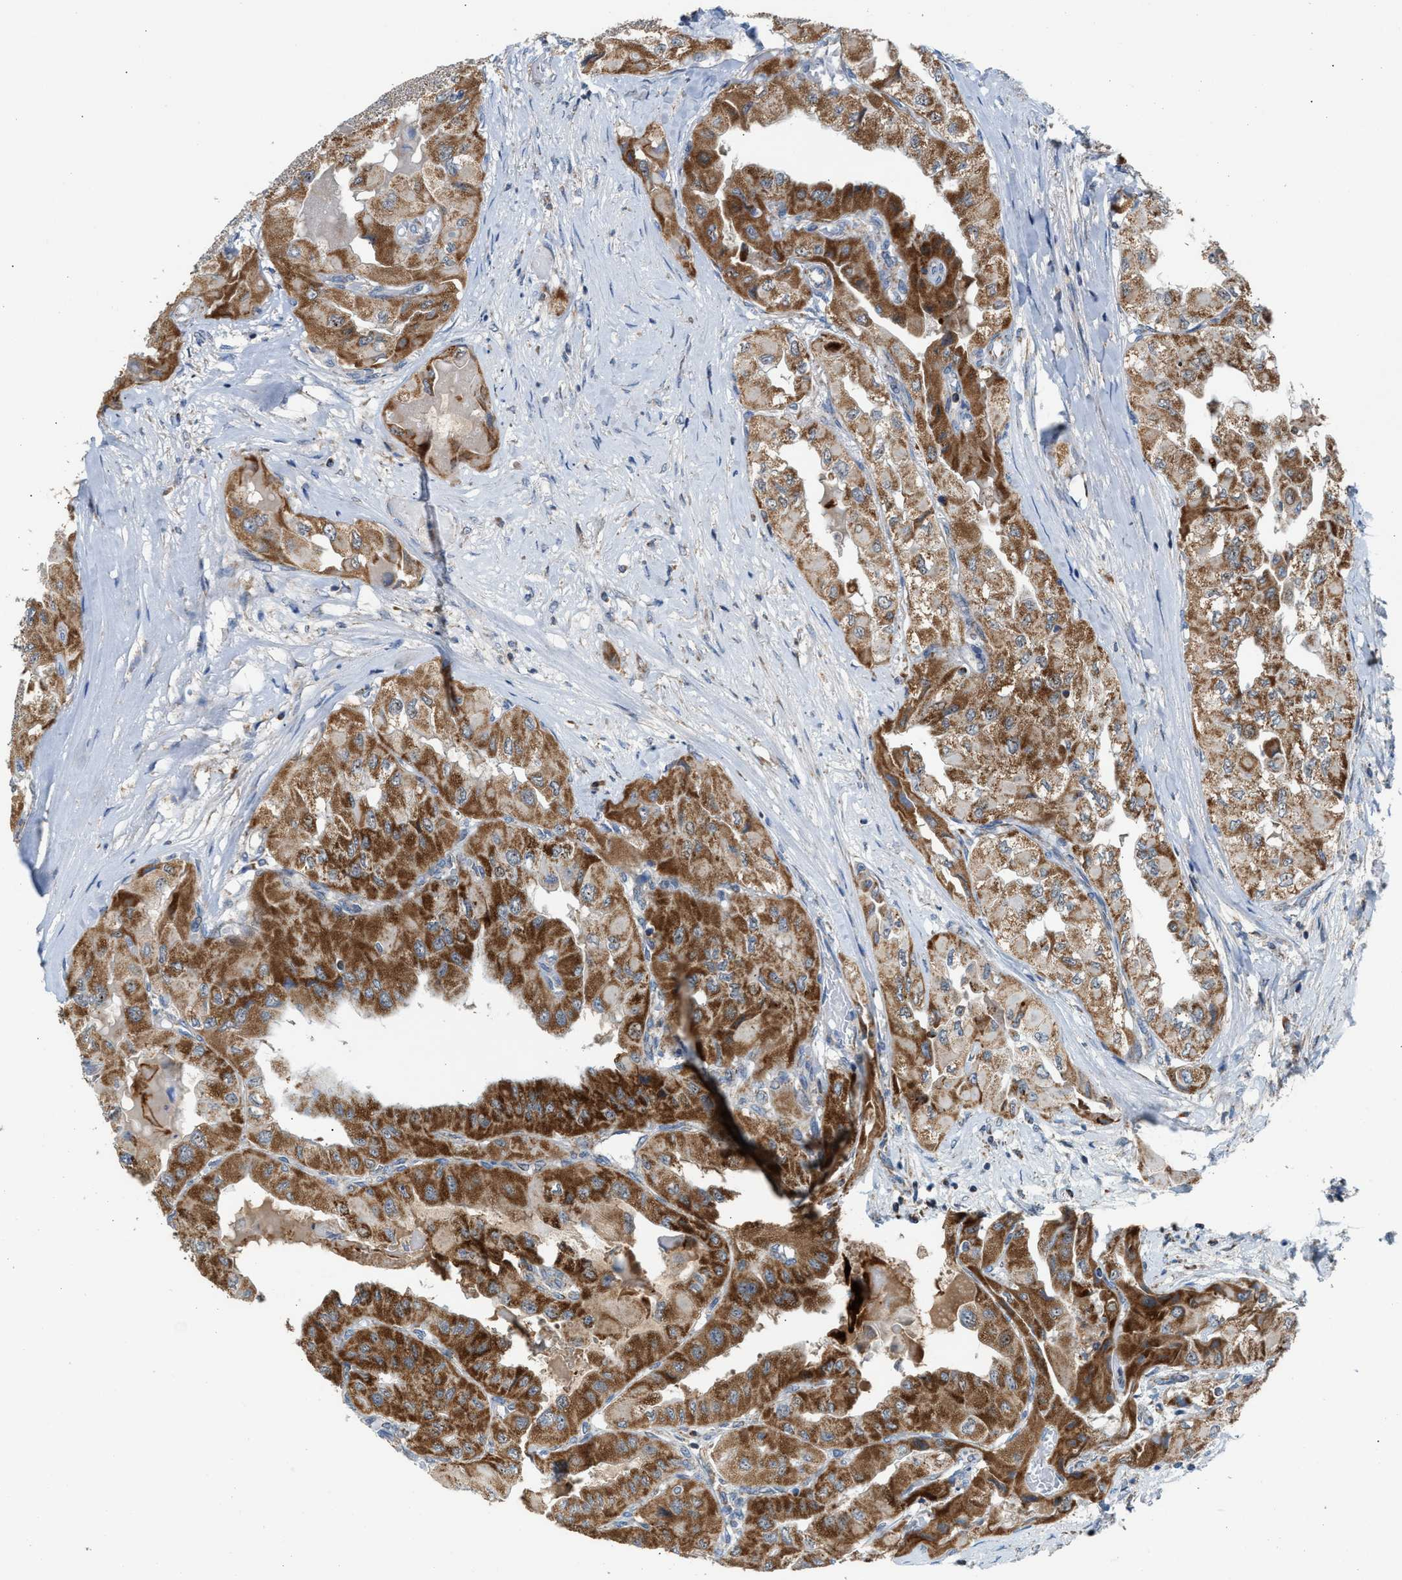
{"staining": {"intensity": "moderate", "quantity": ">75%", "location": "cytoplasmic/membranous"}, "tissue": "thyroid cancer", "cell_type": "Tumor cells", "image_type": "cancer", "snomed": [{"axis": "morphology", "description": "Papillary adenocarcinoma, NOS"}, {"axis": "topography", "description": "Thyroid gland"}], "caption": "This is an image of IHC staining of papillary adenocarcinoma (thyroid), which shows moderate staining in the cytoplasmic/membranous of tumor cells.", "gene": "PMPCA", "patient": {"sex": "female", "age": 59}}